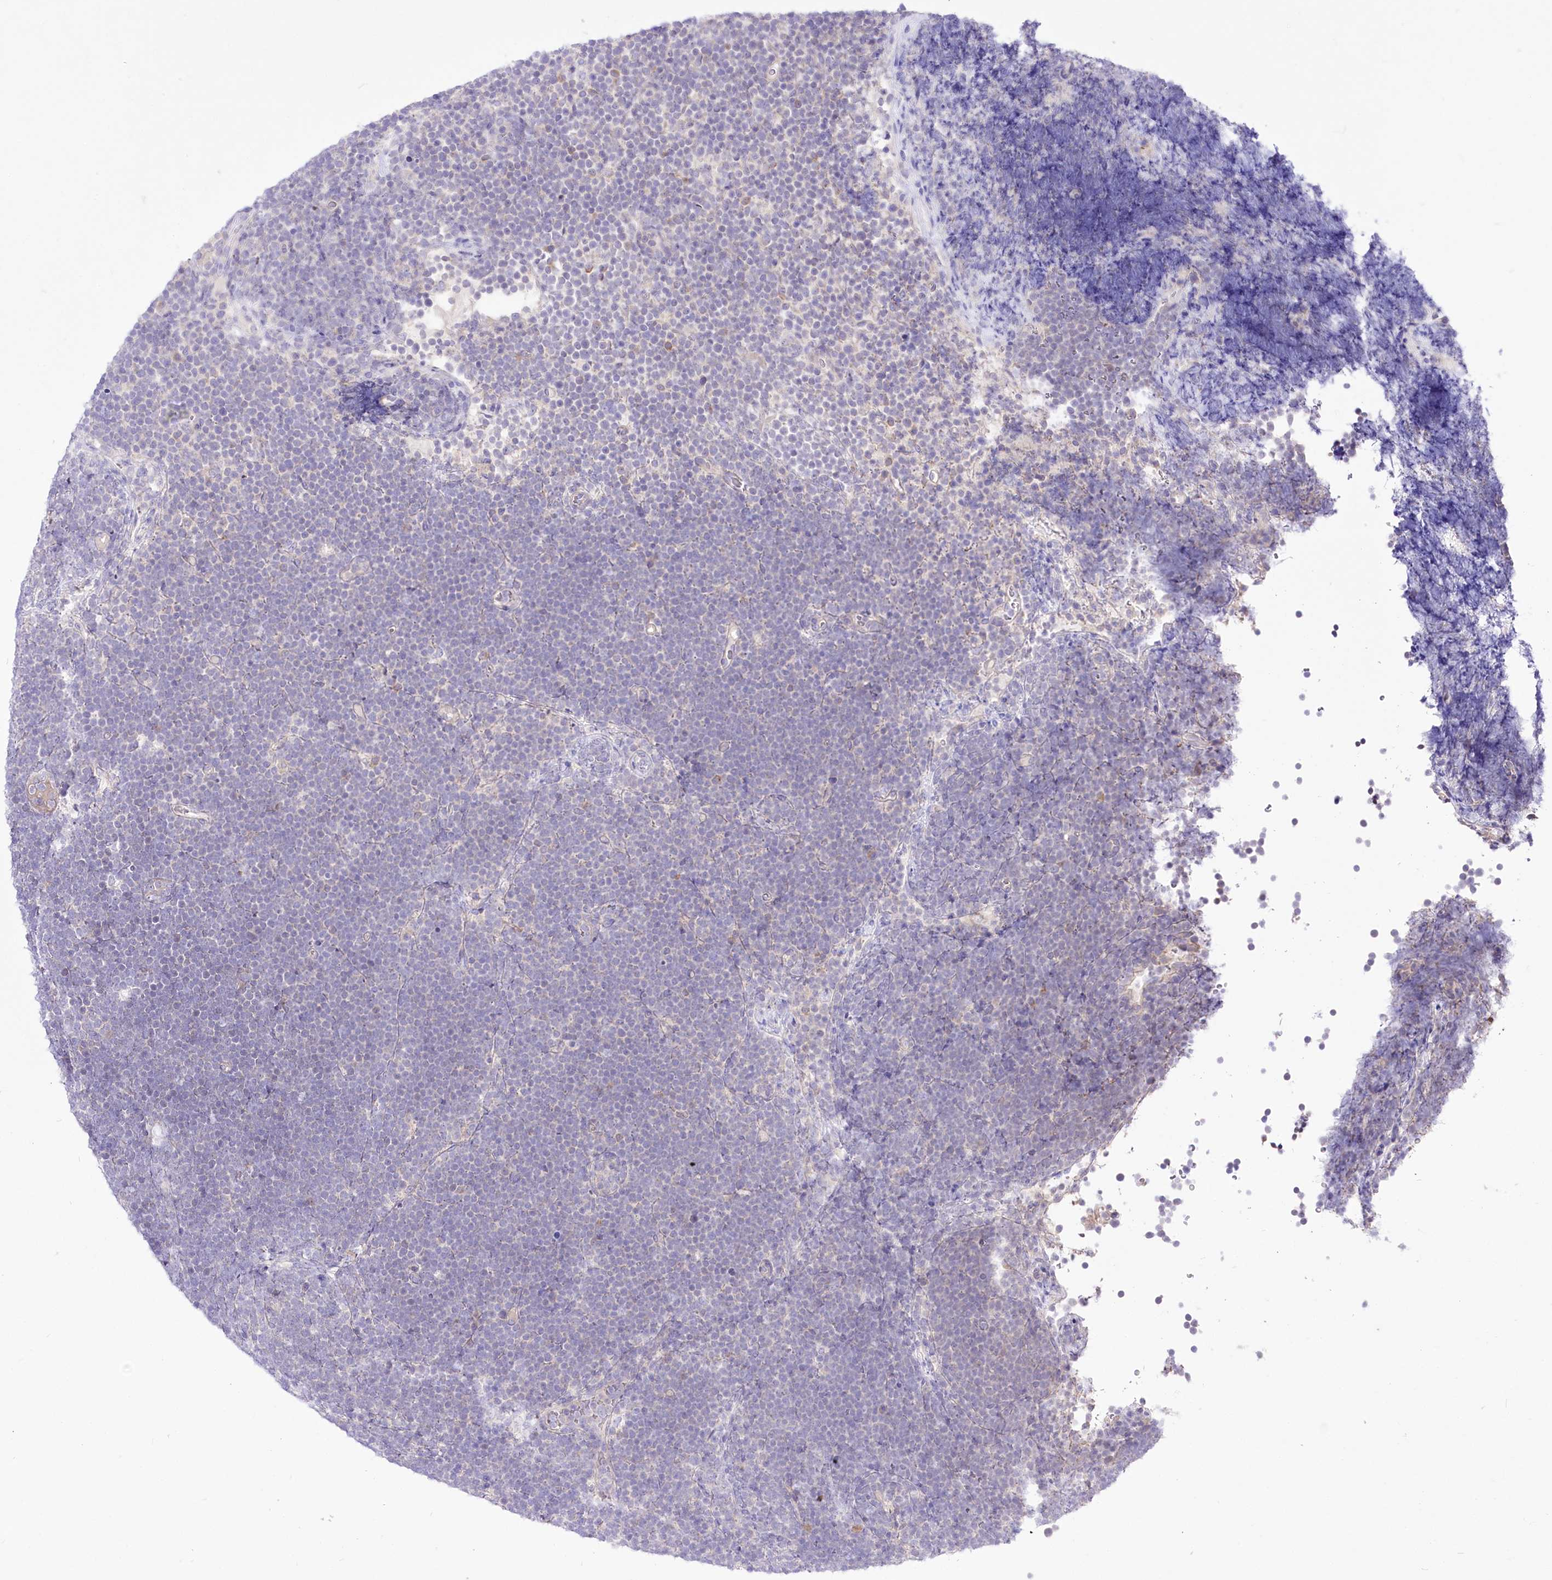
{"staining": {"intensity": "negative", "quantity": "none", "location": "none"}, "tissue": "lymphoma", "cell_type": "Tumor cells", "image_type": "cancer", "snomed": [{"axis": "morphology", "description": "Malignant lymphoma, non-Hodgkin's type, High grade"}, {"axis": "topography", "description": "Lymph node"}], "caption": "A photomicrograph of lymphoma stained for a protein demonstrates no brown staining in tumor cells. (DAB (3,3'-diaminobenzidine) IHC with hematoxylin counter stain).", "gene": "HELT", "patient": {"sex": "male", "age": 13}}